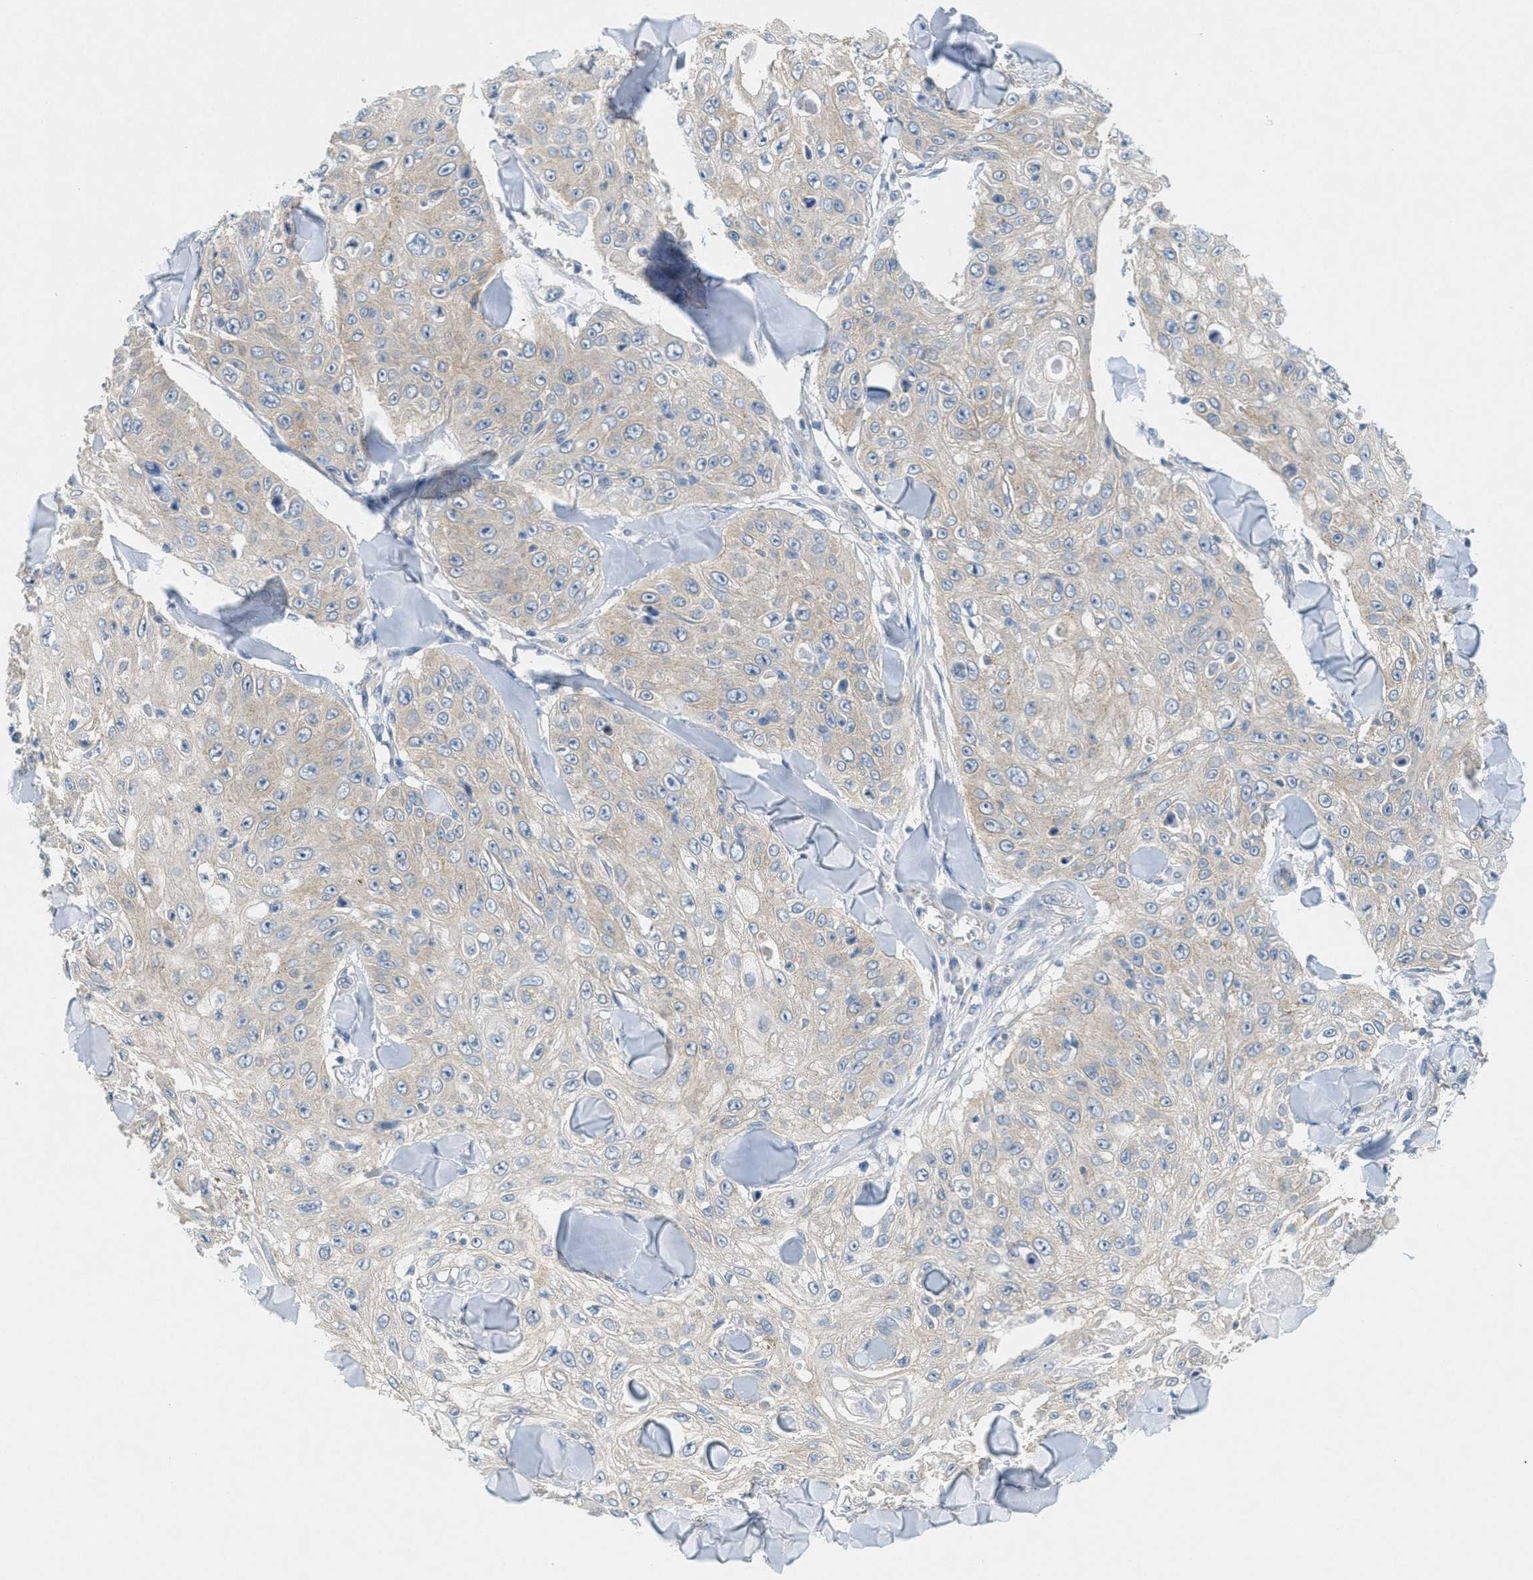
{"staining": {"intensity": "weak", "quantity": "<25%", "location": "cytoplasmic/membranous"}, "tissue": "skin cancer", "cell_type": "Tumor cells", "image_type": "cancer", "snomed": [{"axis": "morphology", "description": "Squamous cell carcinoma, NOS"}, {"axis": "topography", "description": "Skin"}], "caption": "DAB (3,3'-diaminobenzidine) immunohistochemical staining of skin cancer (squamous cell carcinoma) reveals no significant expression in tumor cells. (Brightfield microscopy of DAB IHC at high magnification).", "gene": "ZFYVE9", "patient": {"sex": "male", "age": 86}}